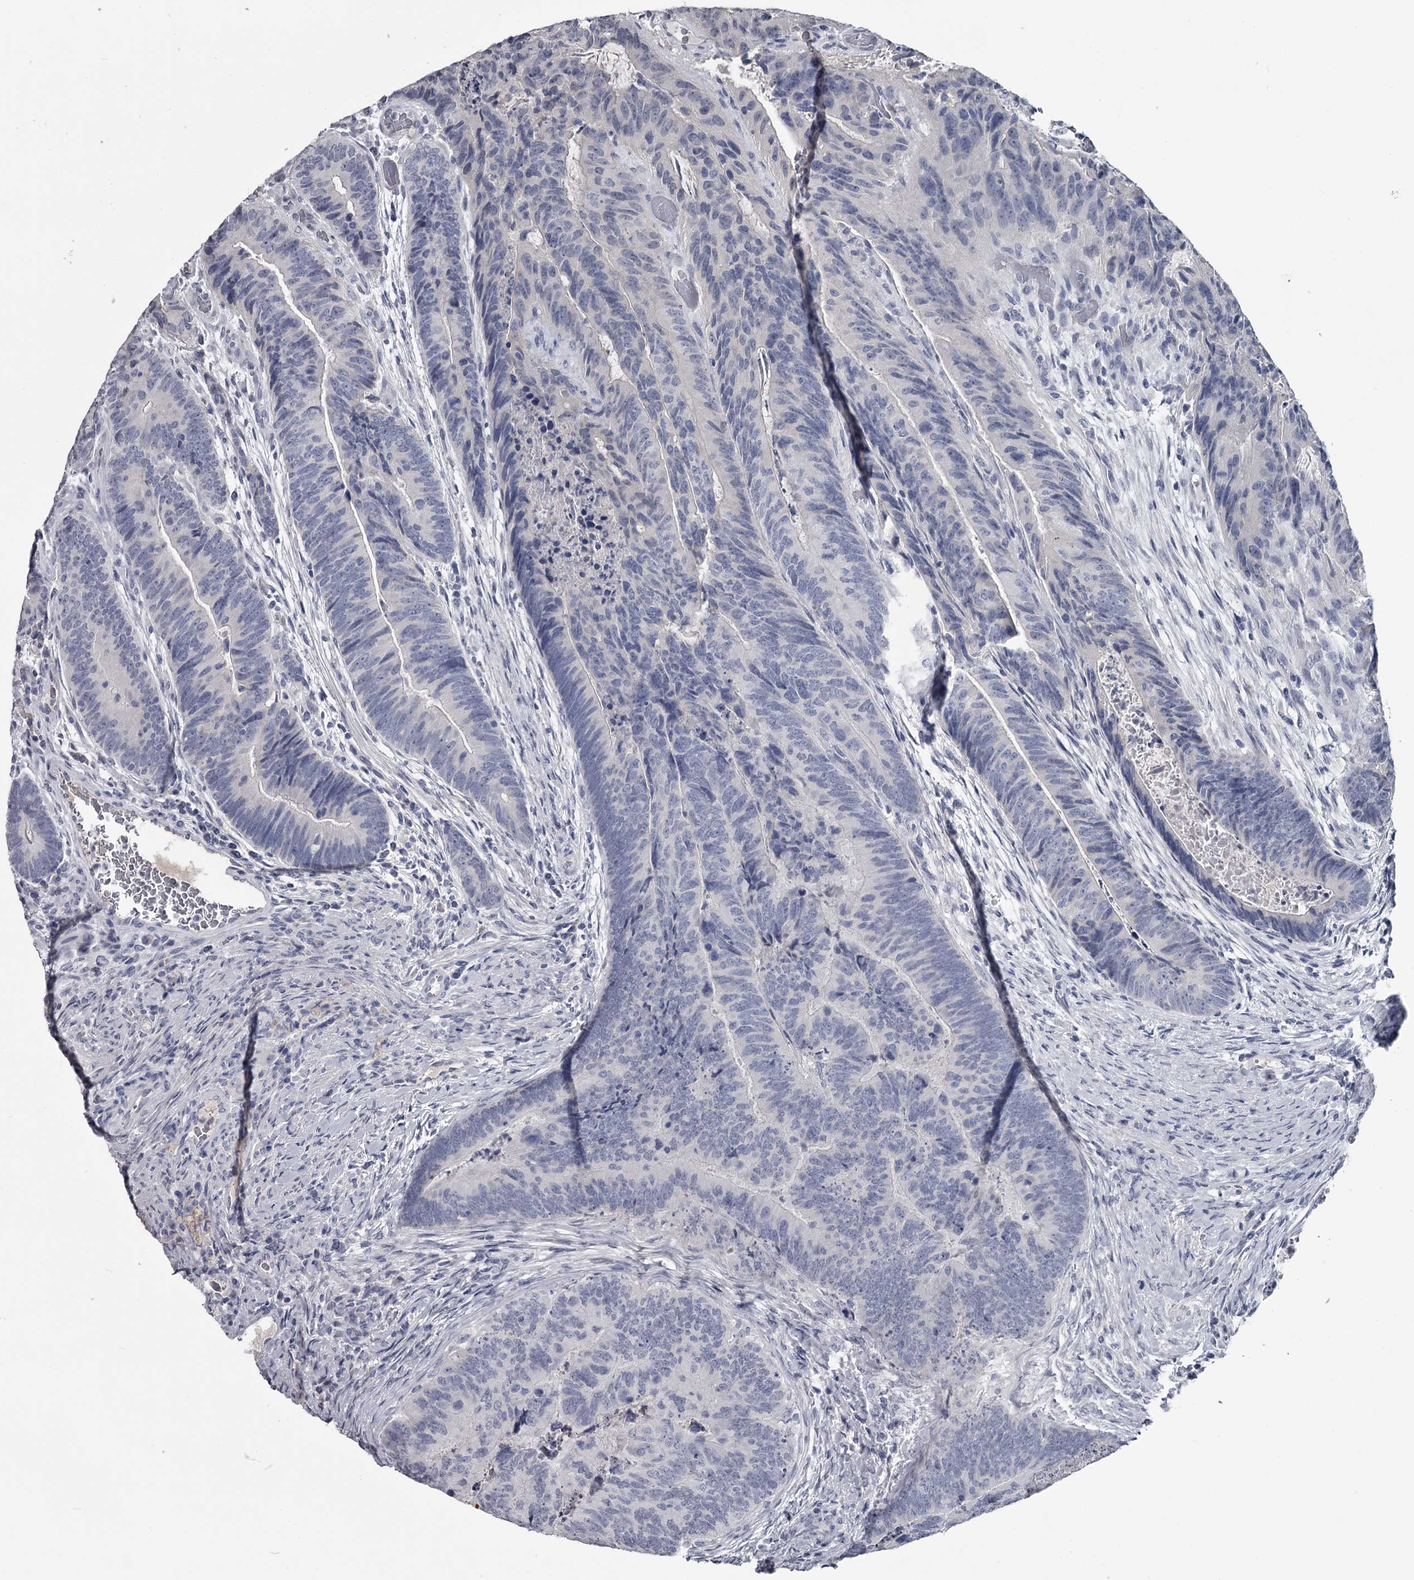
{"staining": {"intensity": "negative", "quantity": "none", "location": "none"}, "tissue": "colorectal cancer", "cell_type": "Tumor cells", "image_type": "cancer", "snomed": [{"axis": "morphology", "description": "Adenocarcinoma, NOS"}, {"axis": "topography", "description": "Colon"}], "caption": "Colorectal cancer stained for a protein using IHC reveals no expression tumor cells.", "gene": "DAO", "patient": {"sex": "female", "age": 67}}